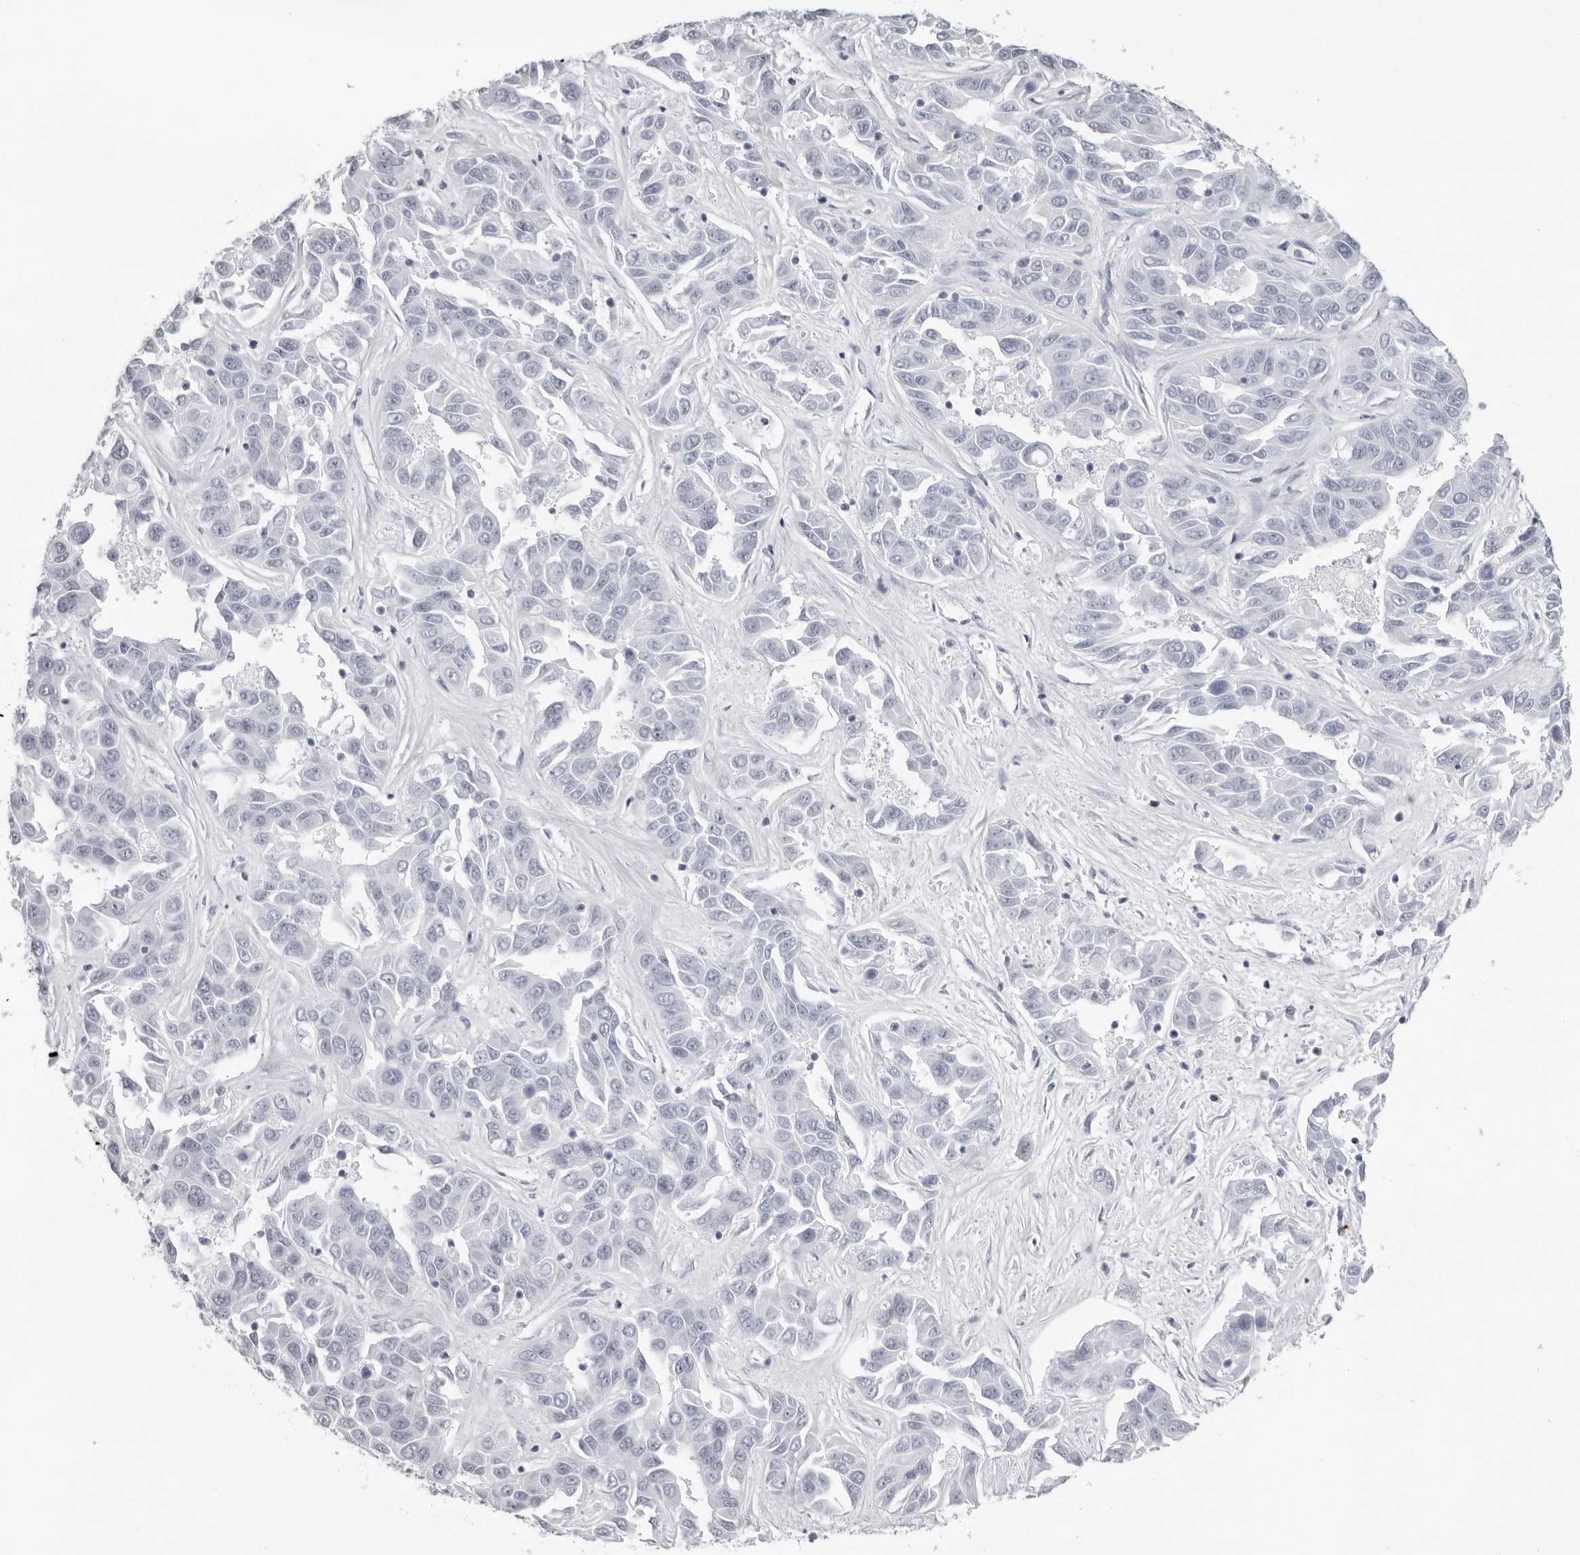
{"staining": {"intensity": "negative", "quantity": "none", "location": "none"}, "tissue": "liver cancer", "cell_type": "Tumor cells", "image_type": "cancer", "snomed": [{"axis": "morphology", "description": "Cholangiocarcinoma"}, {"axis": "topography", "description": "Liver"}], "caption": "An IHC micrograph of liver cholangiocarcinoma is shown. There is no staining in tumor cells of liver cholangiocarcinoma. Nuclei are stained in blue.", "gene": "KLK9", "patient": {"sex": "female", "age": 52}}